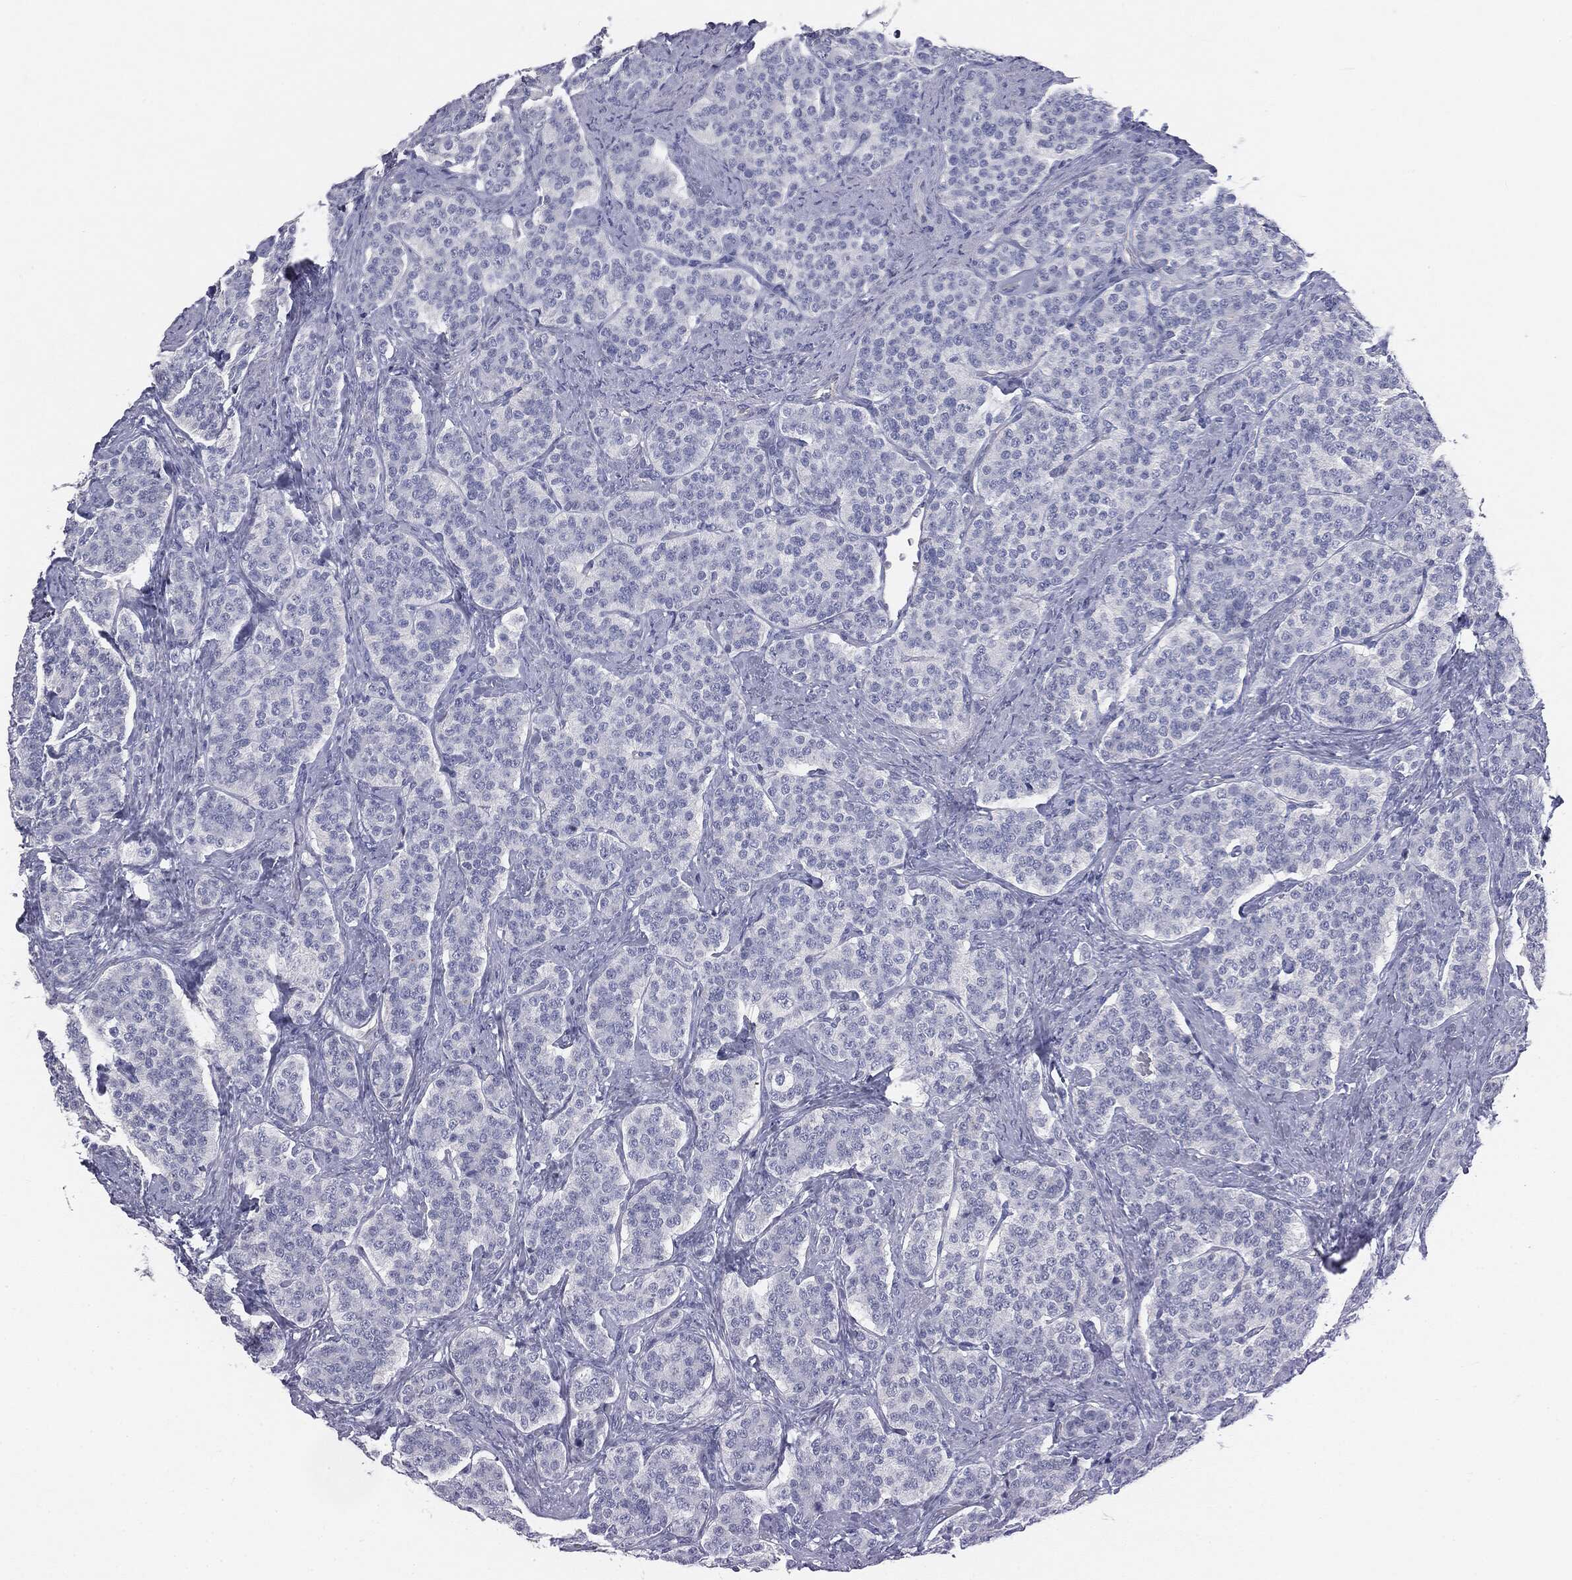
{"staining": {"intensity": "negative", "quantity": "none", "location": "none"}, "tissue": "carcinoid", "cell_type": "Tumor cells", "image_type": "cancer", "snomed": [{"axis": "morphology", "description": "Carcinoid, malignant, NOS"}, {"axis": "topography", "description": "Small intestine"}], "caption": "DAB immunohistochemical staining of carcinoid (malignant) shows no significant expression in tumor cells.", "gene": "MUC5AC", "patient": {"sex": "female", "age": 58}}